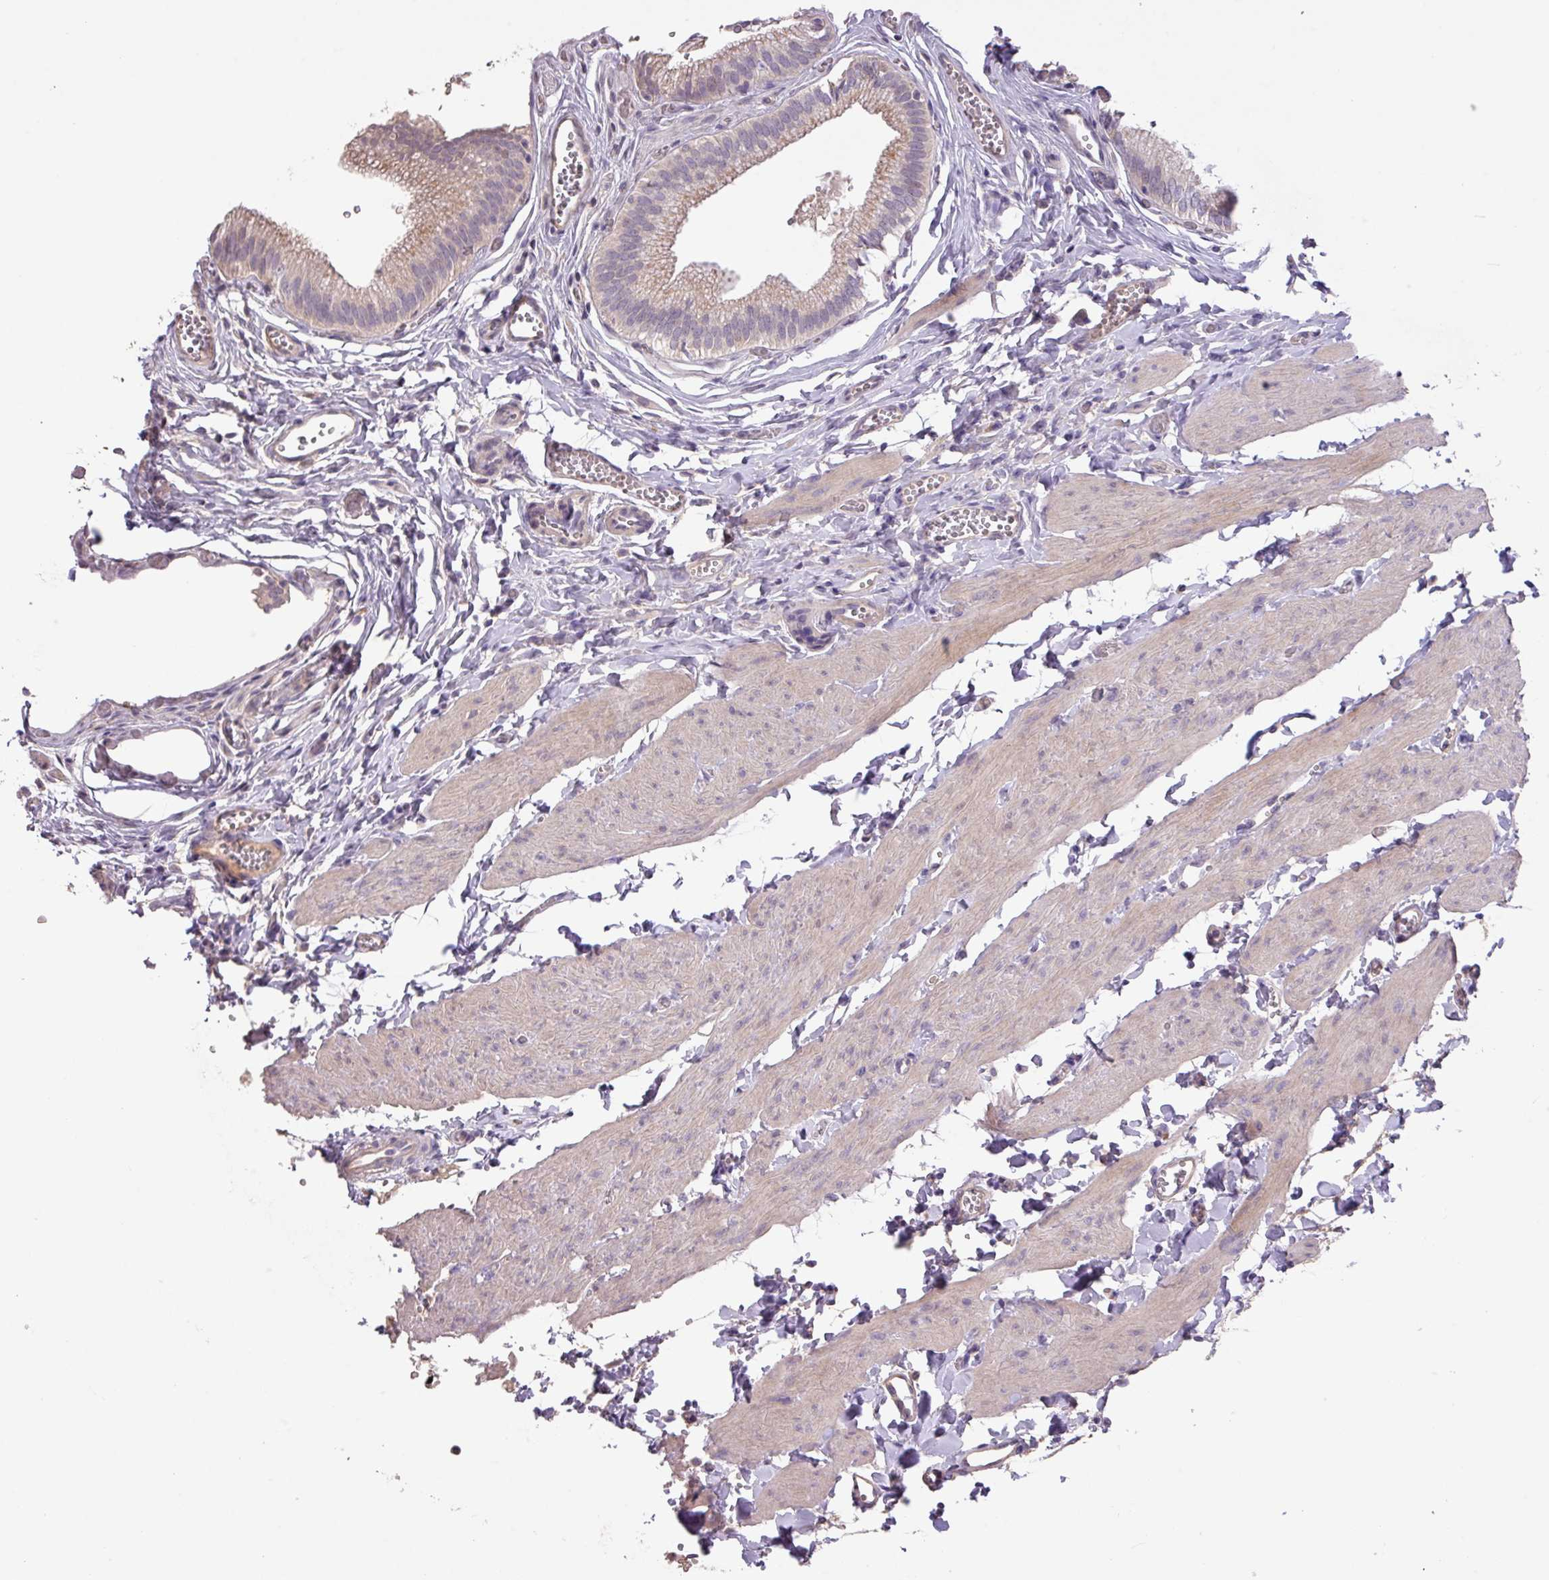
{"staining": {"intensity": "moderate", "quantity": "25%-75%", "location": "cytoplasmic/membranous"}, "tissue": "gallbladder", "cell_type": "Glandular cells", "image_type": "normal", "snomed": [{"axis": "morphology", "description": "Normal tissue, NOS"}, {"axis": "topography", "description": "Gallbladder"}, {"axis": "topography", "description": "Peripheral nerve tissue"}], "caption": "Brown immunohistochemical staining in normal human gallbladder shows moderate cytoplasmic/membranous staining in about 25%-75% of glandular cells.", "gene": "PRADC1", "patient": {"sex": "male", "age": 17}}